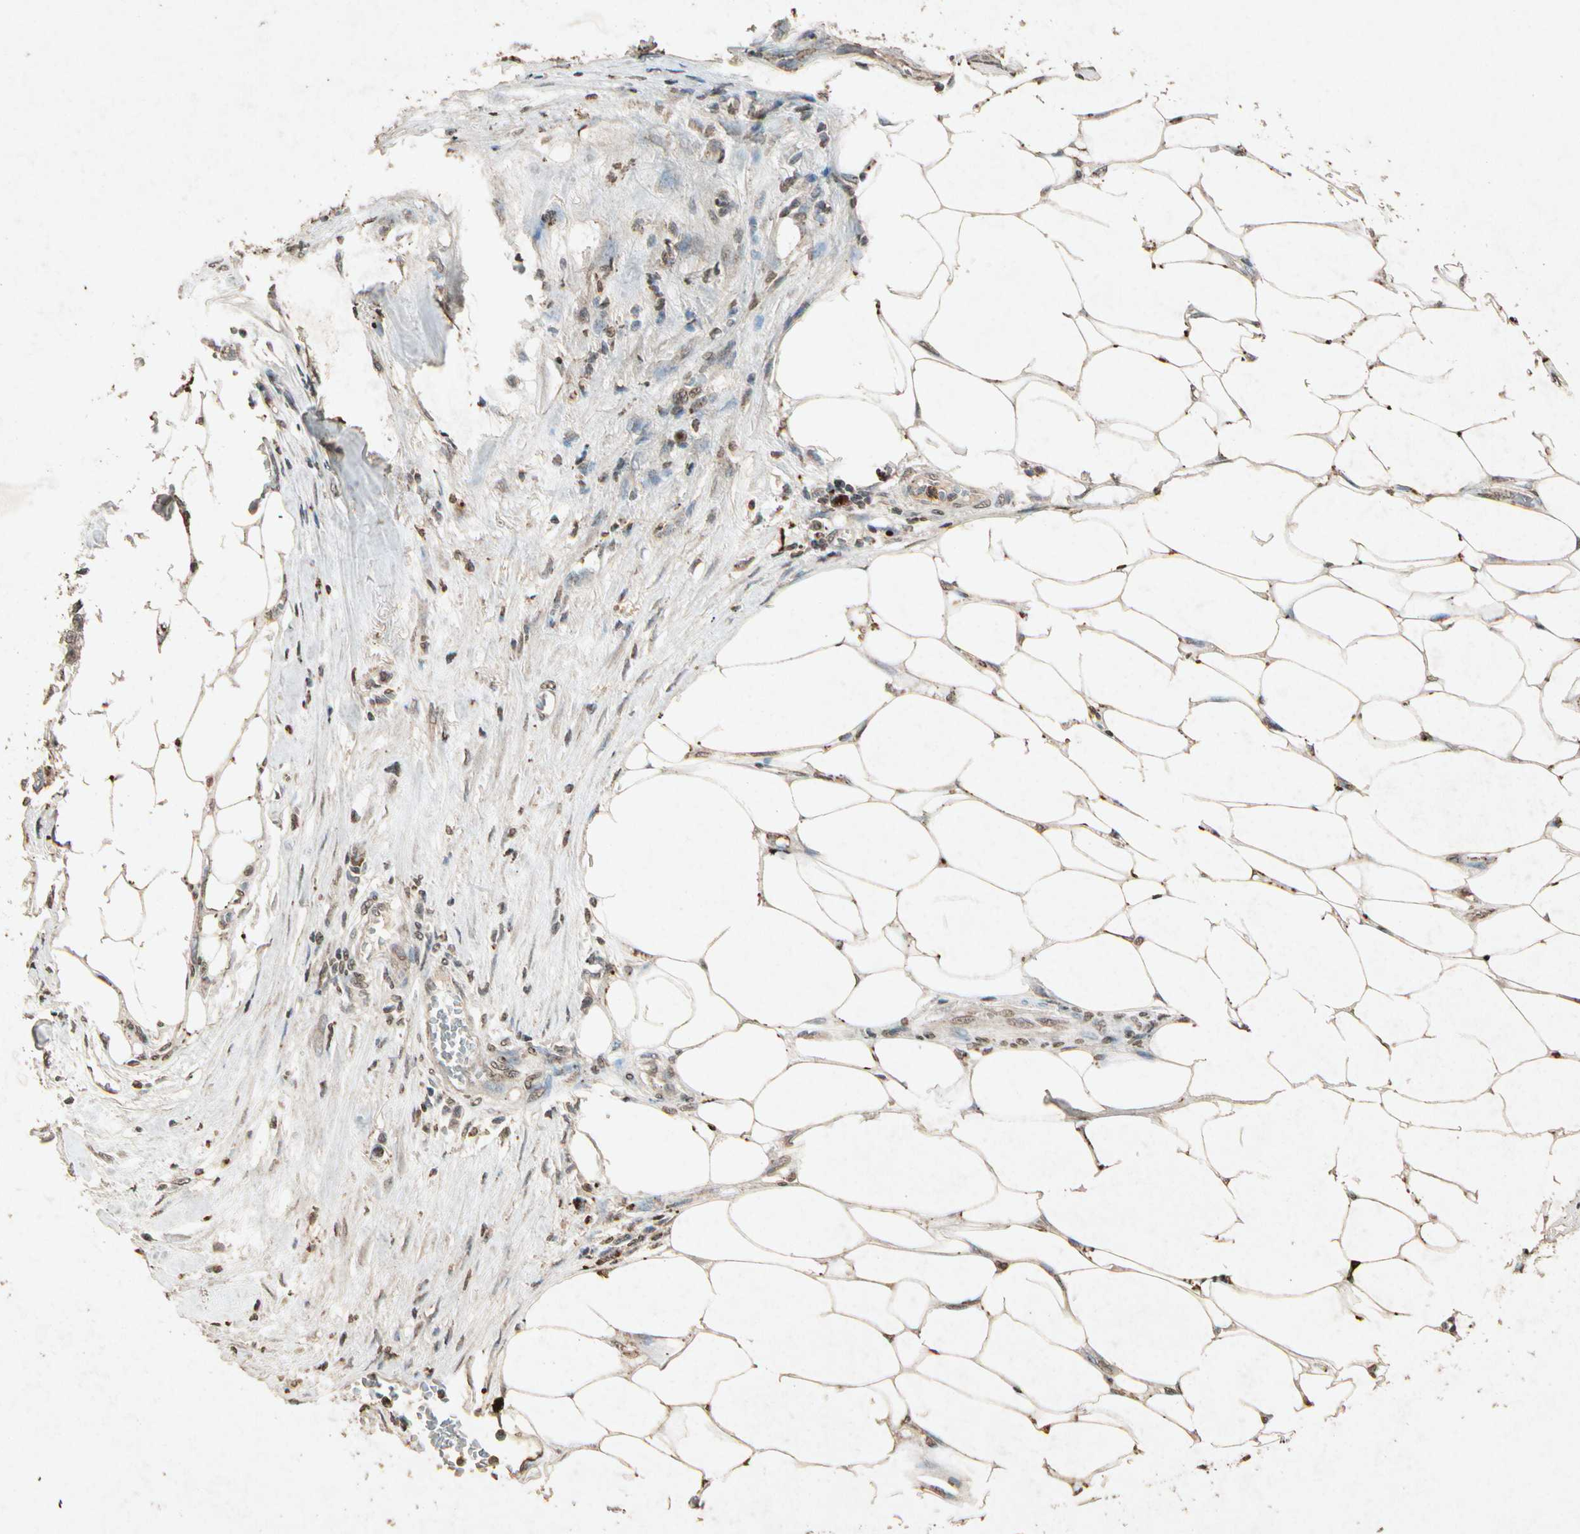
{"staining": {"intensity": "negative", "quantity": "none", "location": "none"}, "tissue": "colorectal cancer", "cell_type": "Tumor cells", "image_type": "cancer", "snomed": [{"axis": "morphology", "description": "Adenocarcinoma, NOS"}, {"axis": "topography", "description": "Colon"}], "caption": "The photomicrograph exhibits no significant positivity in tumor cells of colorectal cancer. (Brightfield microscopy of DAB immunohistochemistry (IHC) at high magnification).", "gene": "GC", "patient": {"sex": "female", "age": 86}}